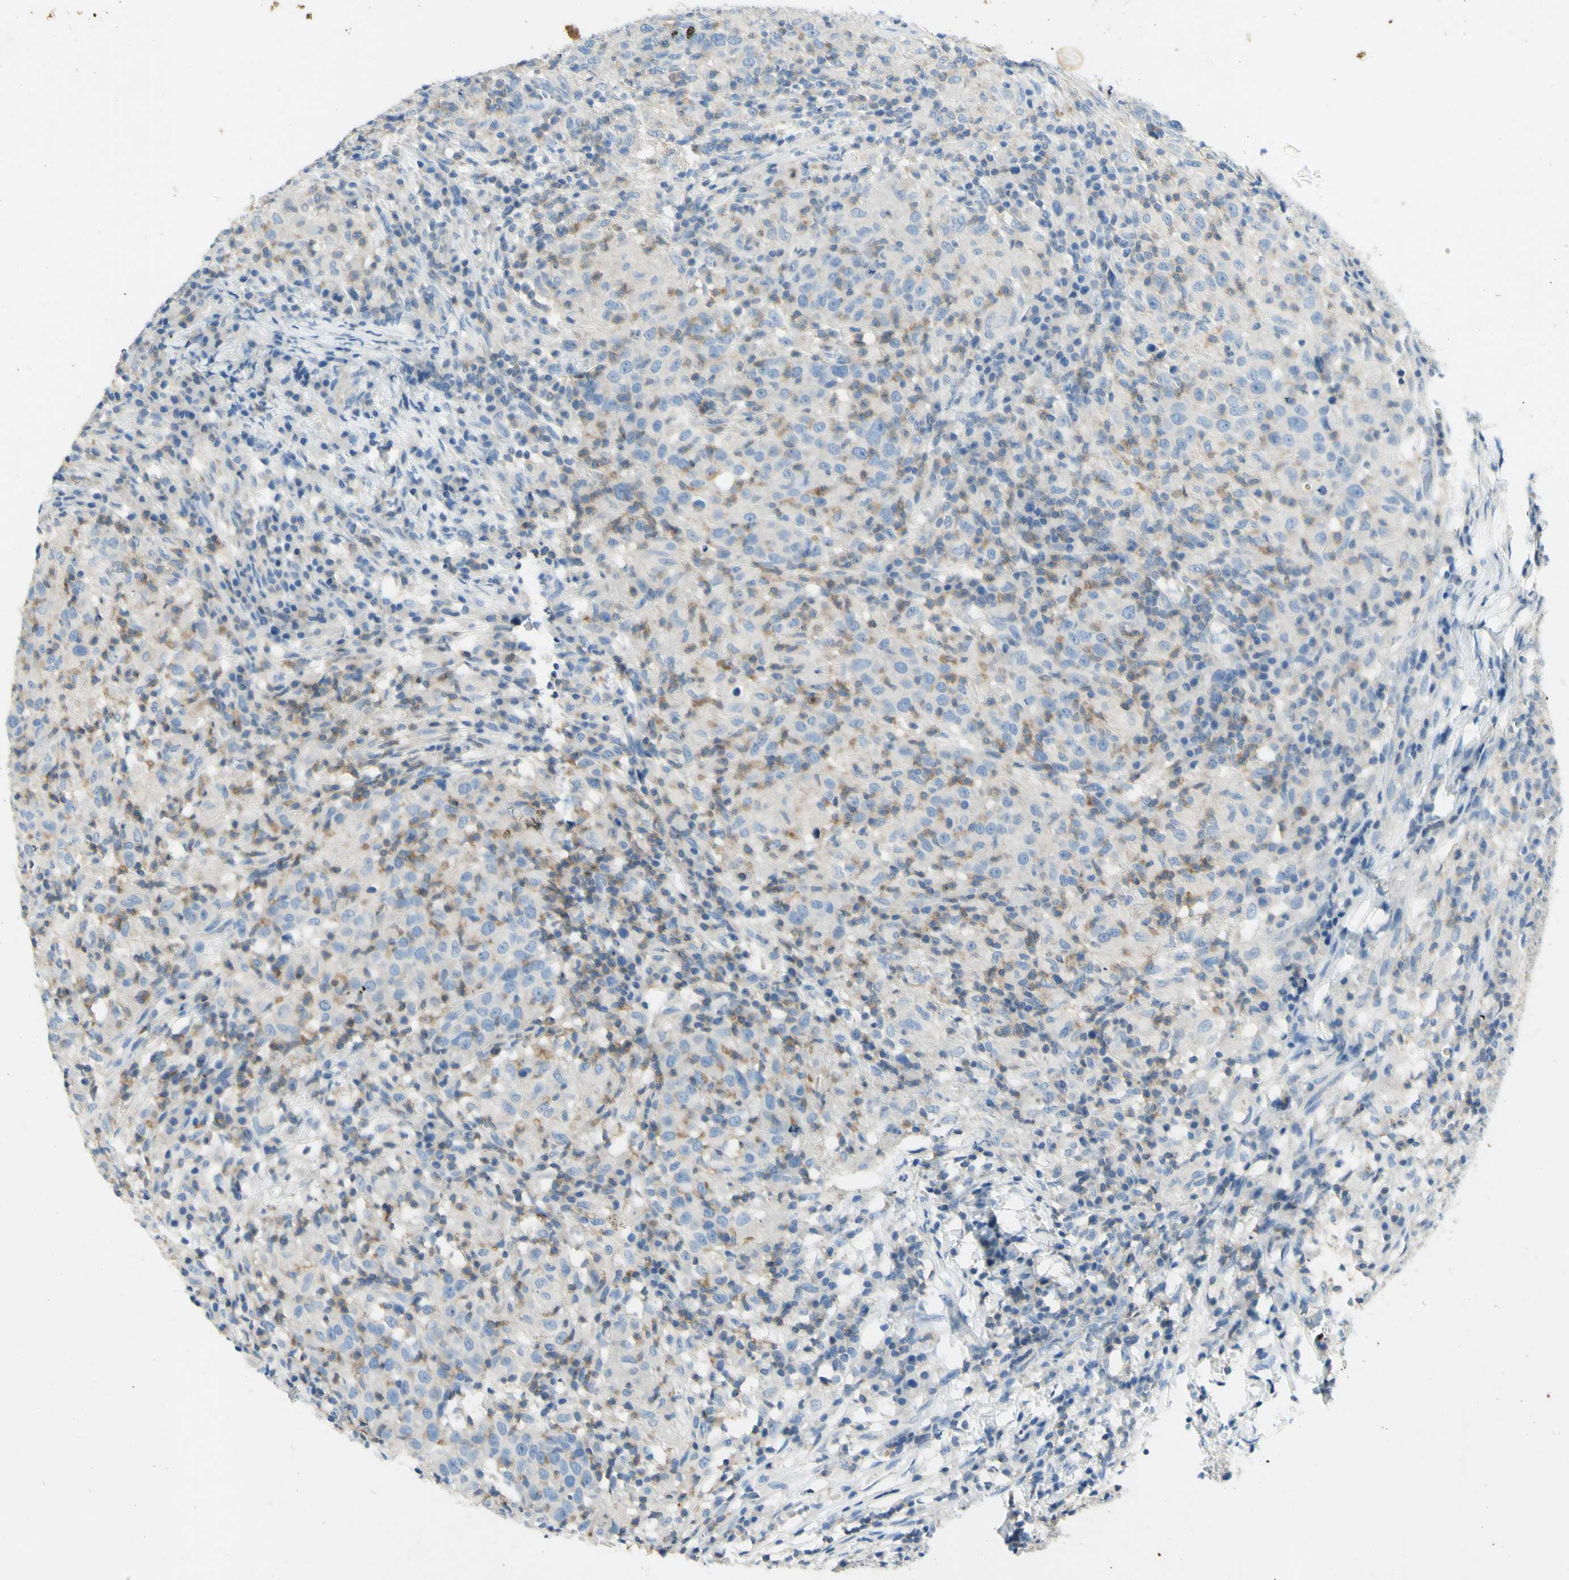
{"staining": {"intensity": "strong", "quantity": "<25%", "location": "cytoplasmic/membranous"}, "tissue": "head and neck cancer", "cell_type": "Tumor cells", "image_type": "cancer", "snomed": [{"axis": "morphology", "description": "Adenocarcinoma, NOS"}, {"axis": "topography", "description": "Salivary gland"}, {"axis": "topography", "description": "Head-Neck"}], "caption": "IHC image of human head and neck adenocarcinoma stained for a protein (brown), which shows medium levels of strong cytoplasmic/membranous expression in approximately <25% of tumor cells.", "gene": "GDF15", "patient": {"sex": "female", "age": 65}}